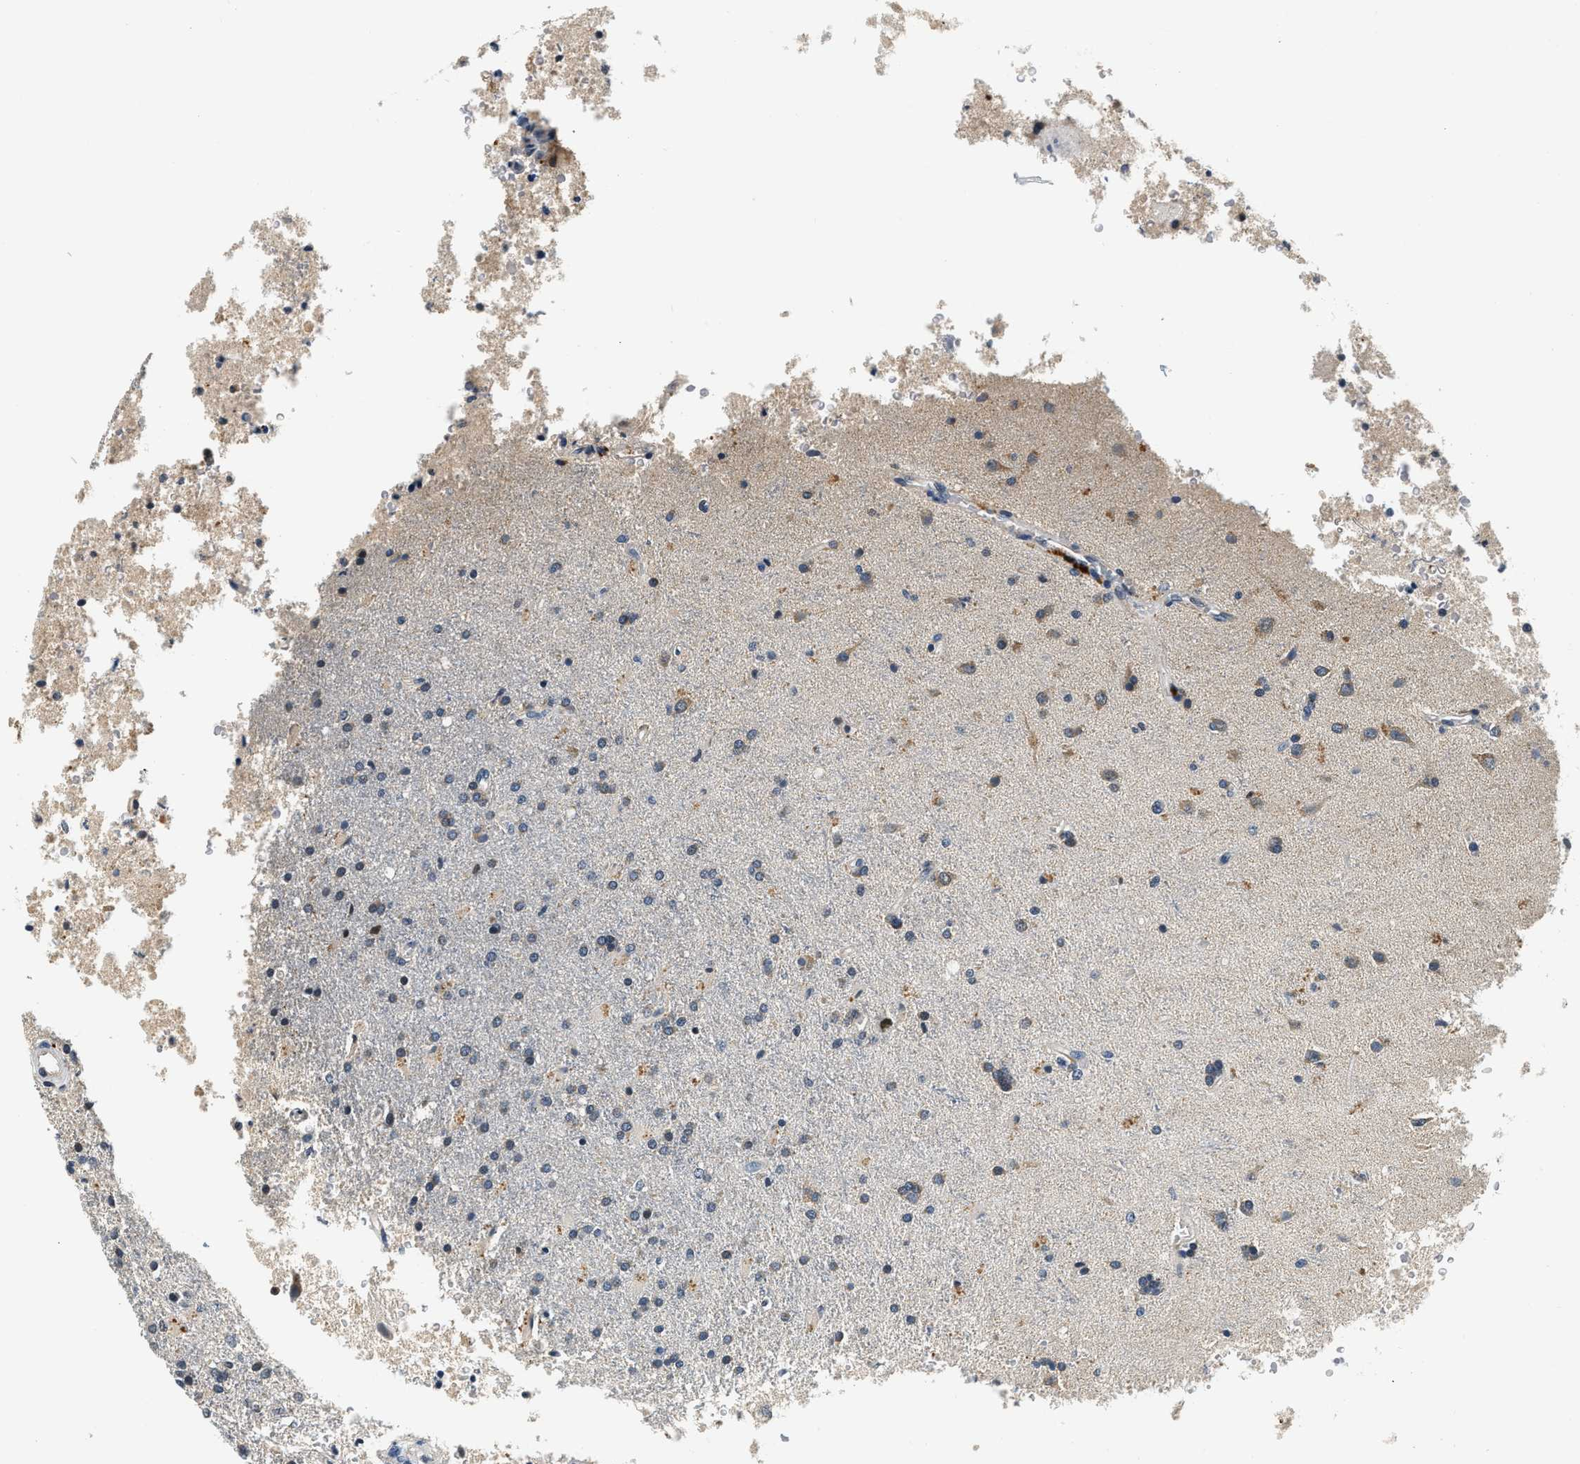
{"staining": {"intensity": "negative", "quantity": "none", "location": "none"}, "tissue": "glioma", "cell_type": "Tumor cells", "image_type": "cancer", "snomed": [{"axis": "morphology", "description": "Normal tissue, NOS"}, {"axis": "morphology", "description": "Glioma, malignant, High grade"}, {"axis": "topography", "description": "Cerebral cortex"}], "caption": "This is a histopathology image of immunohistochemistry staining of glioma, which shows no positivity in tumor cells.", "gene": "YAE1", "patient": {"sex": "male", "age": 77}}